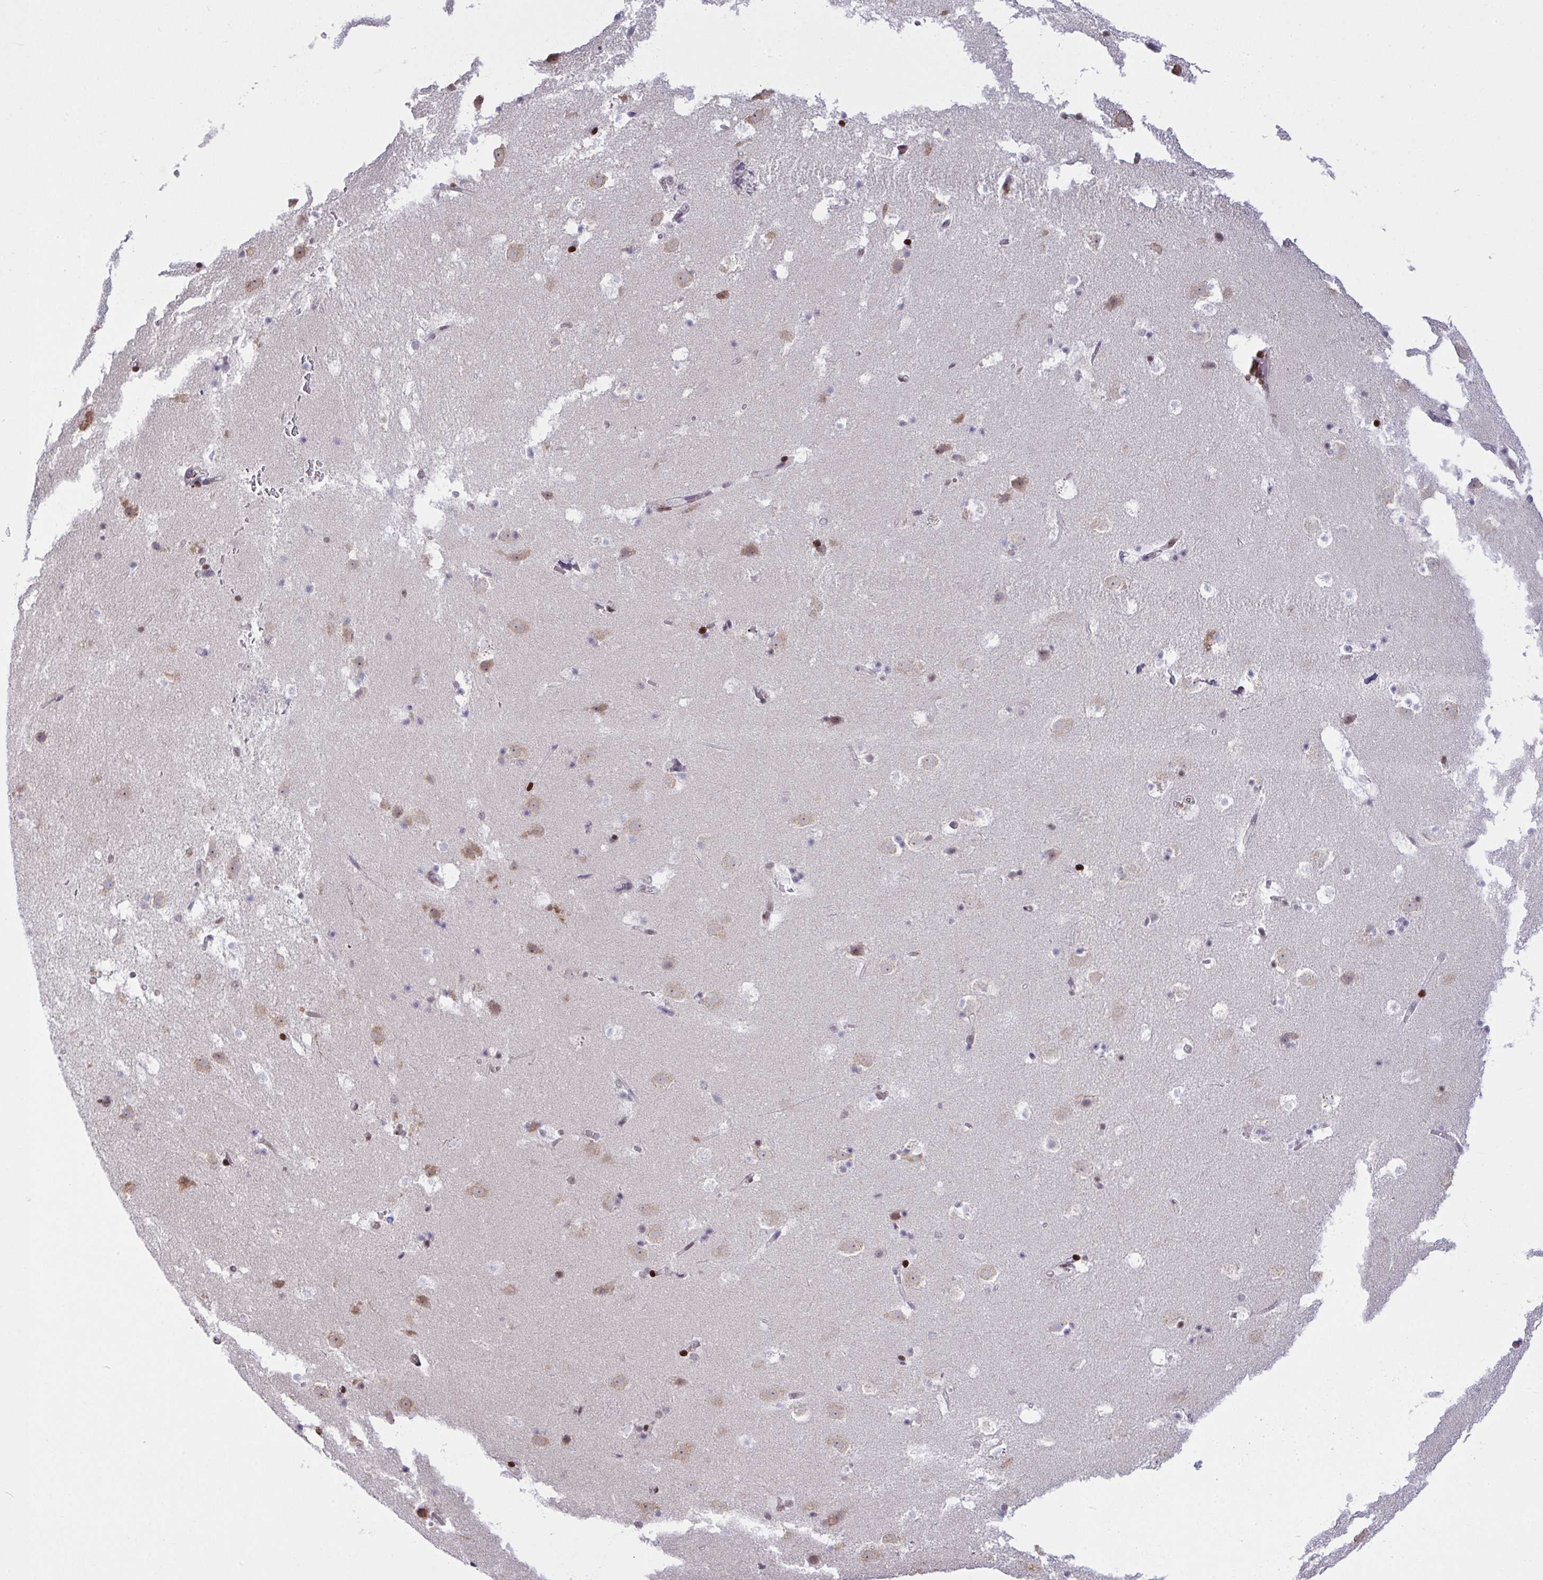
{"staining": {"intensity": "moderate", "quantity": "<25%", "location": "nuclear"}, "tissue": "caudate", "cell_type": "Glial cells", "image_type": "normal", "snomed": [{"axis": "morphology", "description": "Normal tissue, NOS"}, {"axis": "topography", "description": "Lateral ventricle wall"}], "caption": "Protein staining by immunohistochemistry (IHC) reveals moderate nuclear expression in approximately <25% of glial cells in normal caudate.", "gene": "RAPGEF5", "patient": {"sex": "male", "age": 37}}